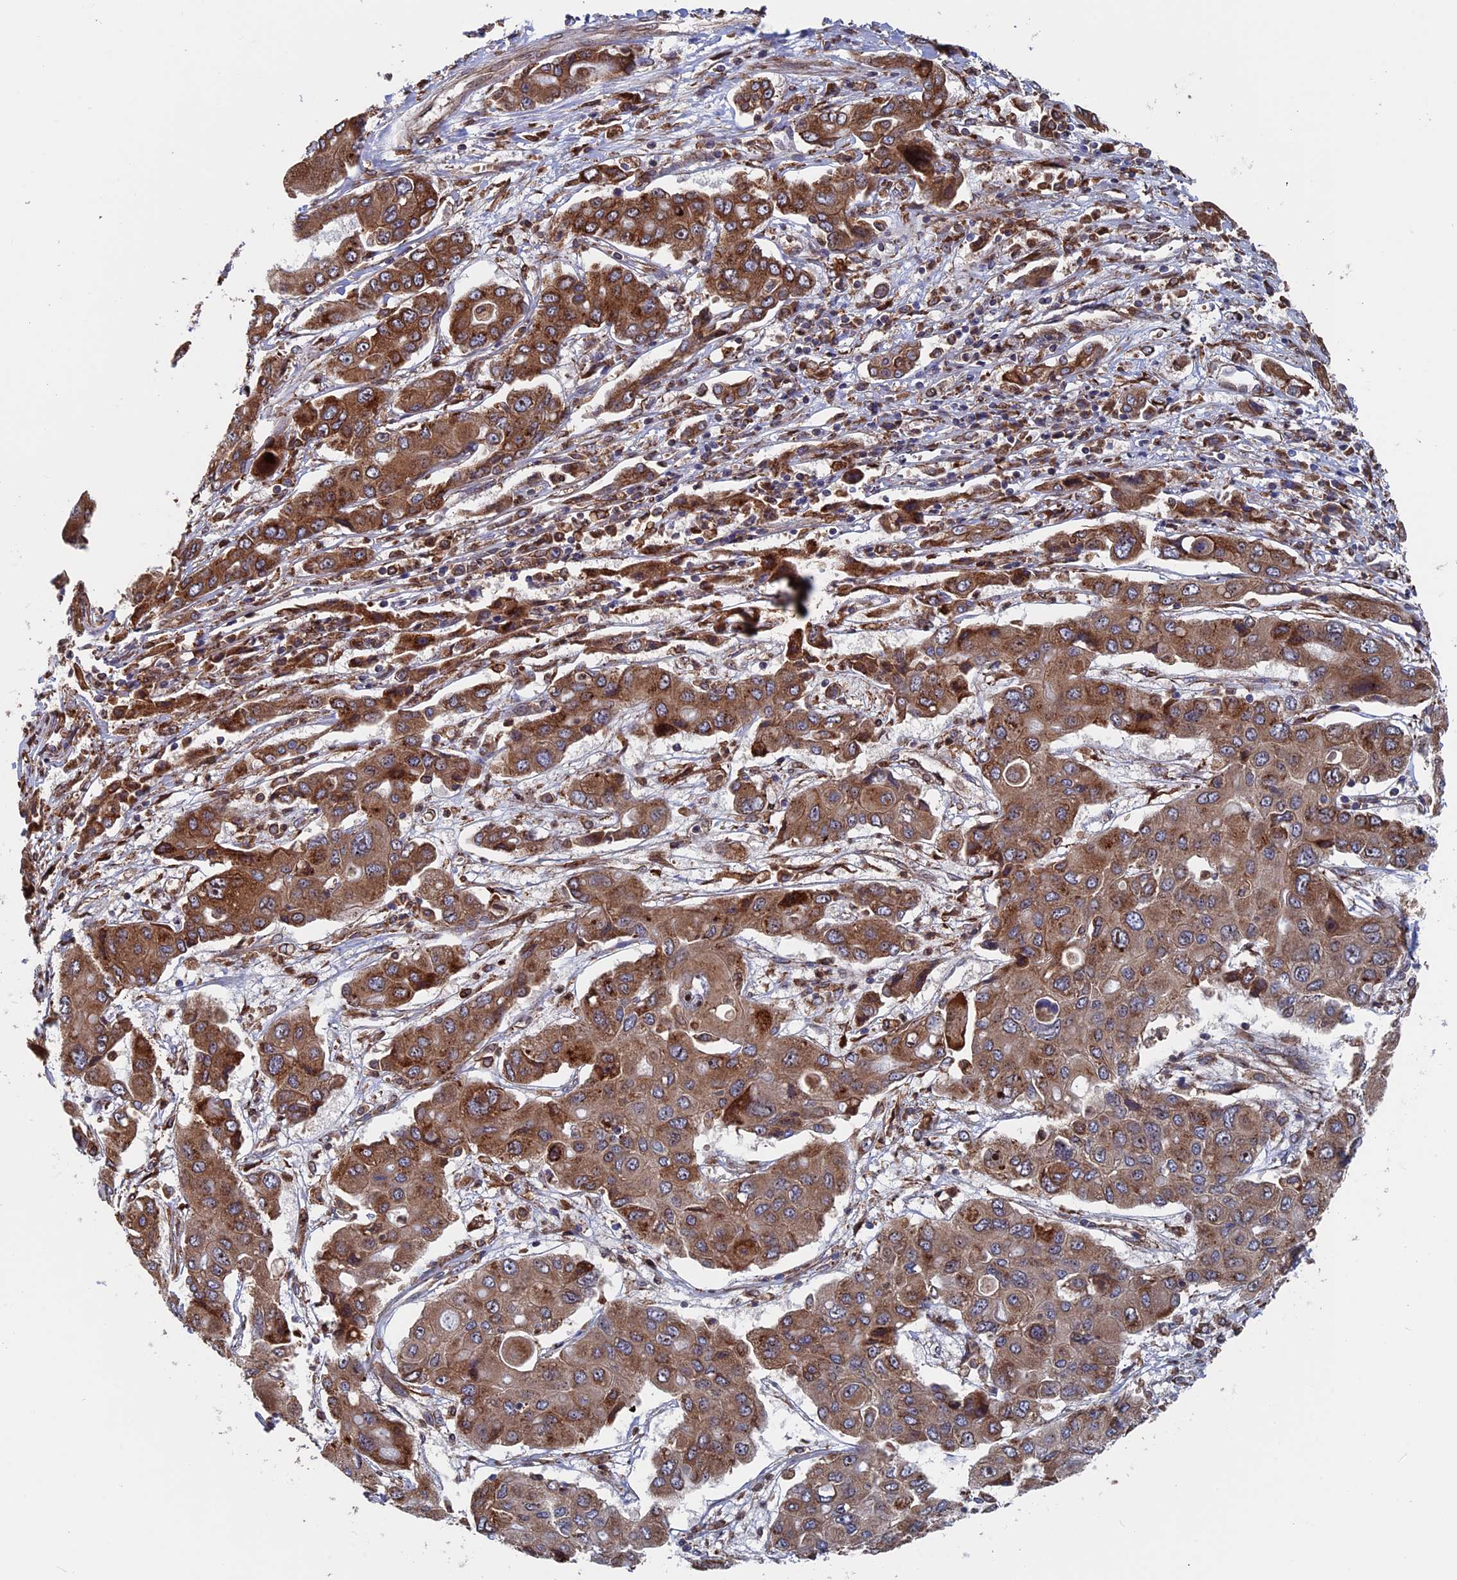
{"staining": {"intensity": "strong", "quantity": ">75%", "location": "cytoplasmic/membranous"}, "tissue": "liver cancer", "cell_type": "Tumor cells", "image_type": "cancer", "snomed": [{"axis": "morphology", "description": "Cholangiocarcinoma"}, {"axis": "topography", "description": "Liver"}], "caption": "Protein expression analysis of cholangiocarcinoma (liver) demonstrates strong cytoplasmic/membranous staining in approximately >75% of tumor cells.", "gene": "RPUSD1", "patient": {"sex": "male", "age": 67}}